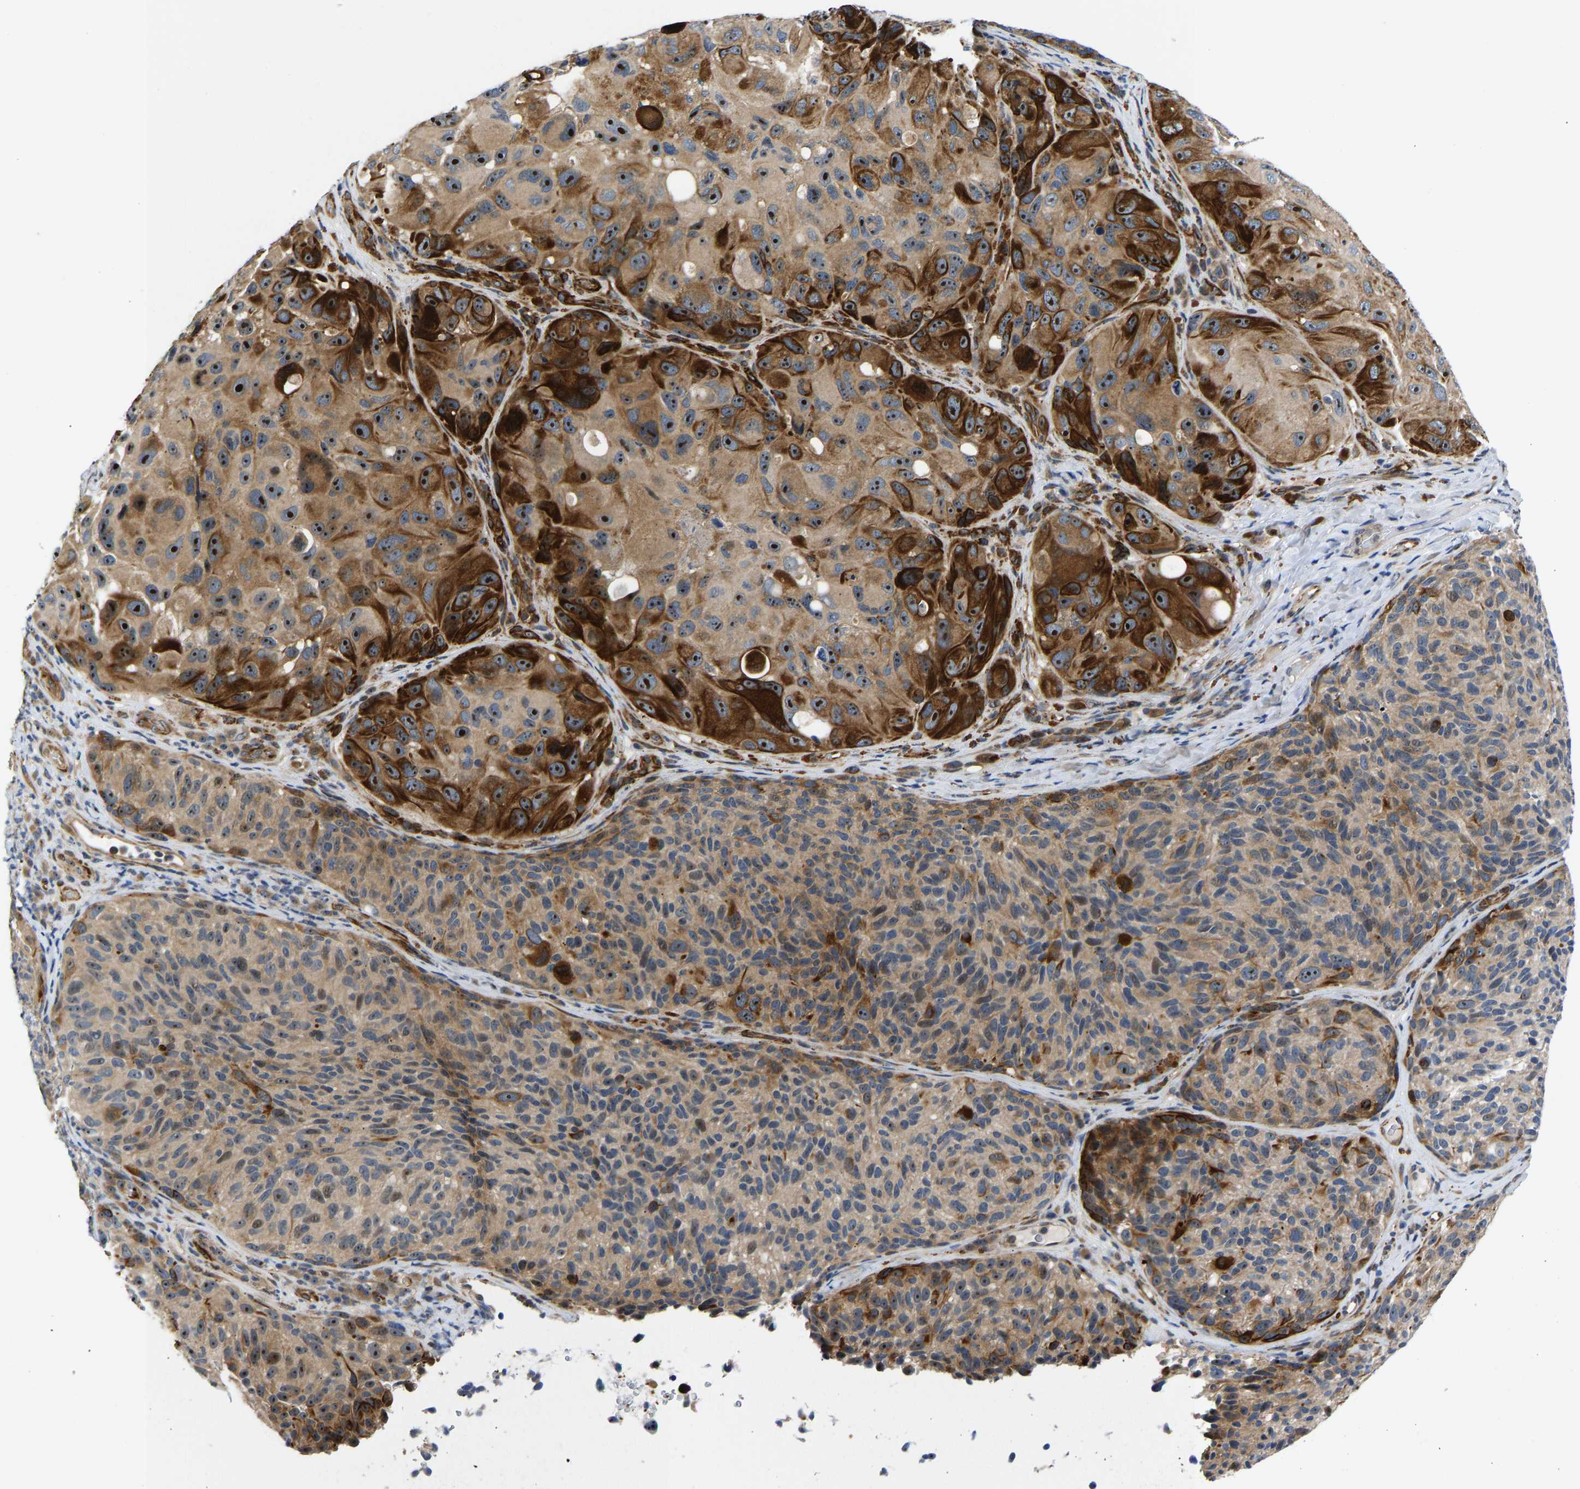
{"staining": {"intensity": "strong", "quantity": ">75%", "location": "cytoplasmic/membranous,nuclear"}, "tissue": "melanoma", "cell_type": "Tumor cells", "image_type": "cancer", "snomed": [{"axis": "morphology", "description": "Malignant melanoma, NOS"}, {"axis": "topography", "description": "Skin"}], "caption": "Tumor cells exhibit high levels of strong cytoplasmic/membranous and nuclear positivity in about >75% of cells in melanoma. (IHC, brightfield microscopy, high magnification).", "gene": "RESF1", "patient": {"sex": "female", "age": 73}}